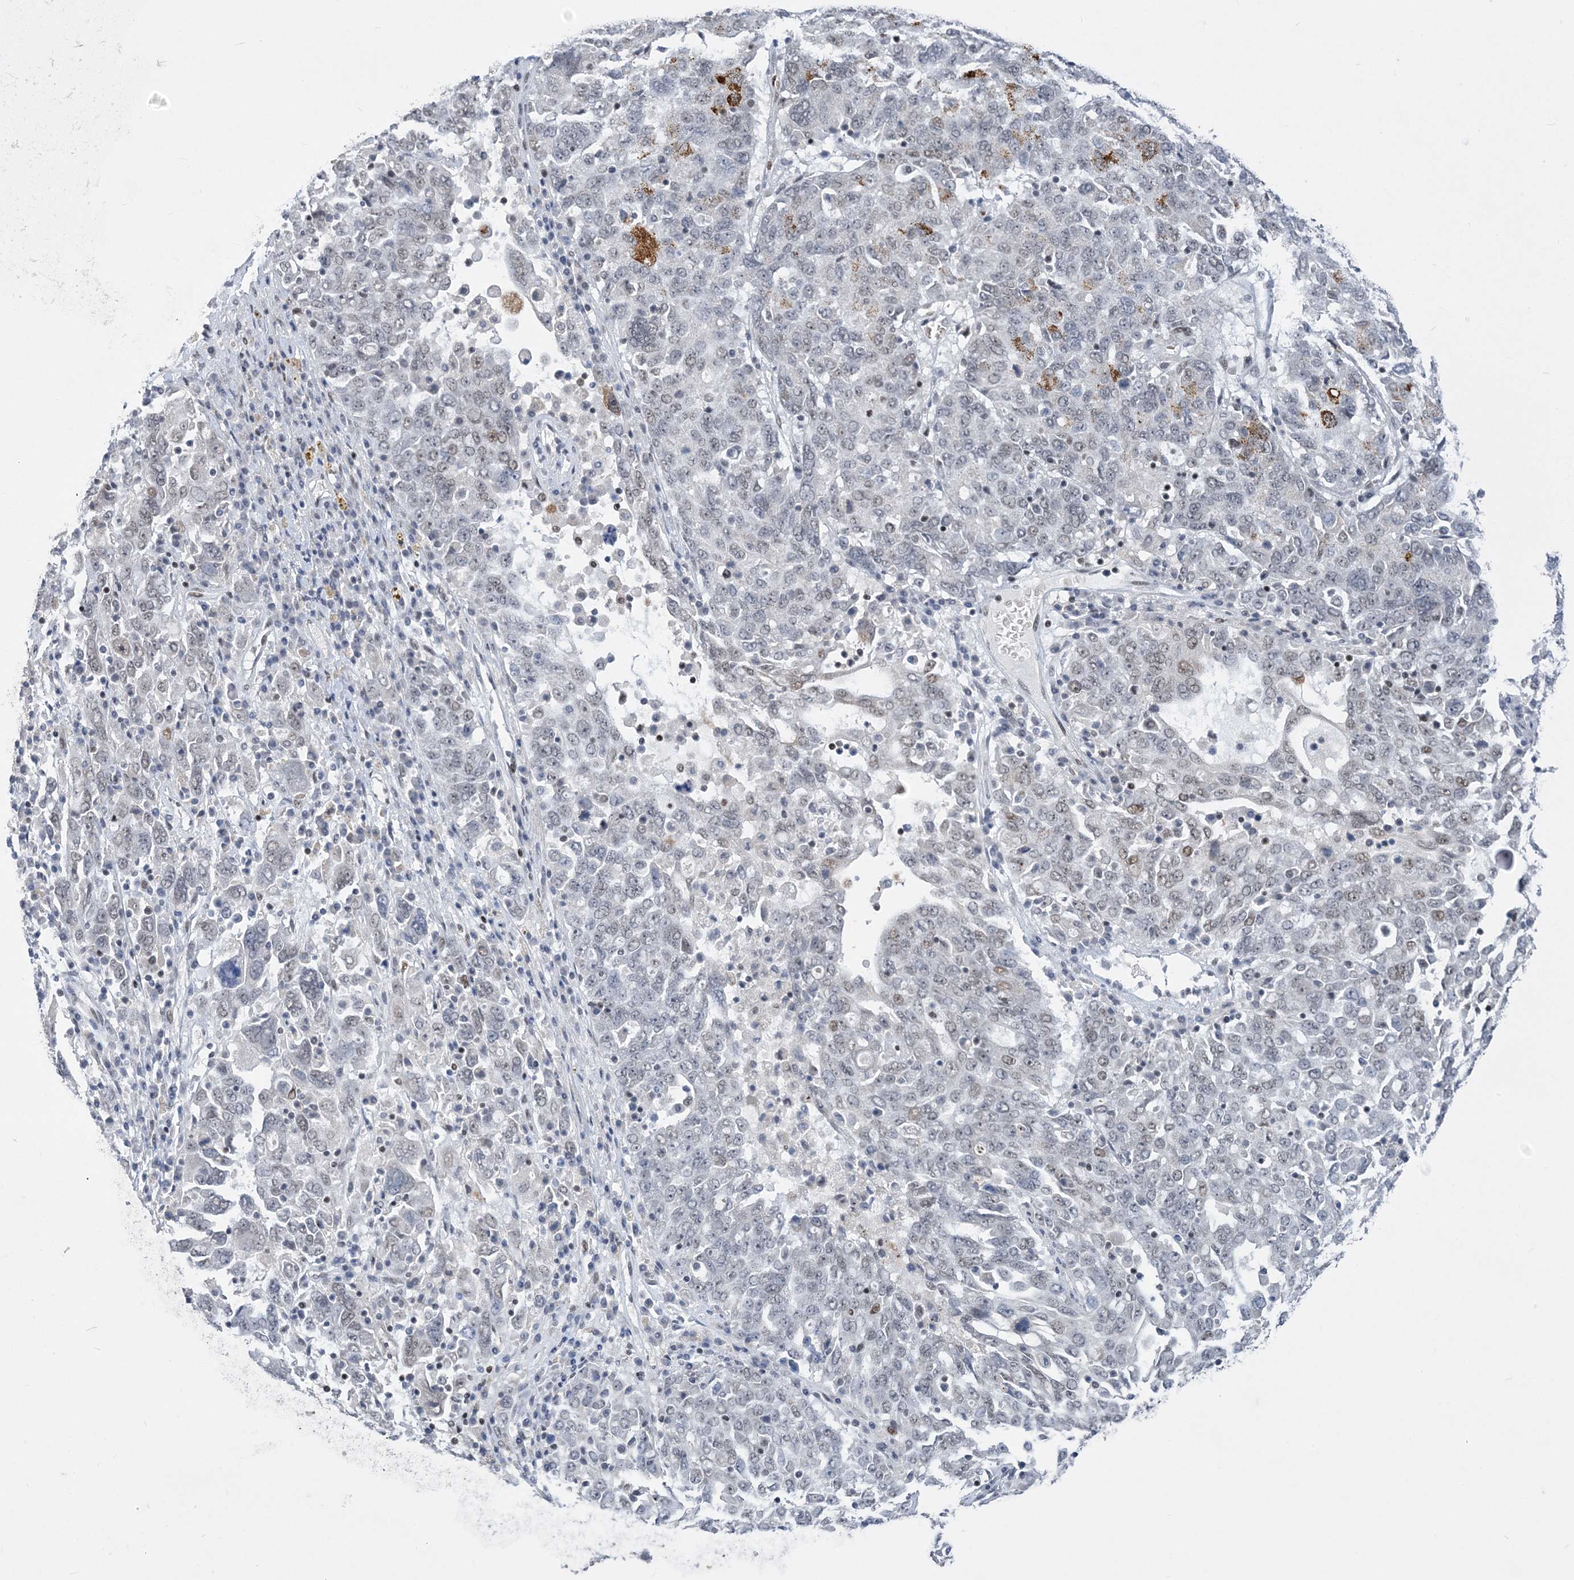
{"staining": {"intensity": "negative", "quantity": "none", "location": "none"}, "tissue": "ovarian cancer", "cell_type": "Tumor cells", "image_type": "cancer", "snomed": [{"axis": "morphology", "description": "Carcinoma, endometroid"}, {"axis": "topography", "description": "Ovary"}], "caption": "Immunohistochemical staining of human ovarian cancer exhibits no significant positivity in tumor cells.", "gene": "ZBTB7A", "patient": {"sex": "female", "age": 62}}